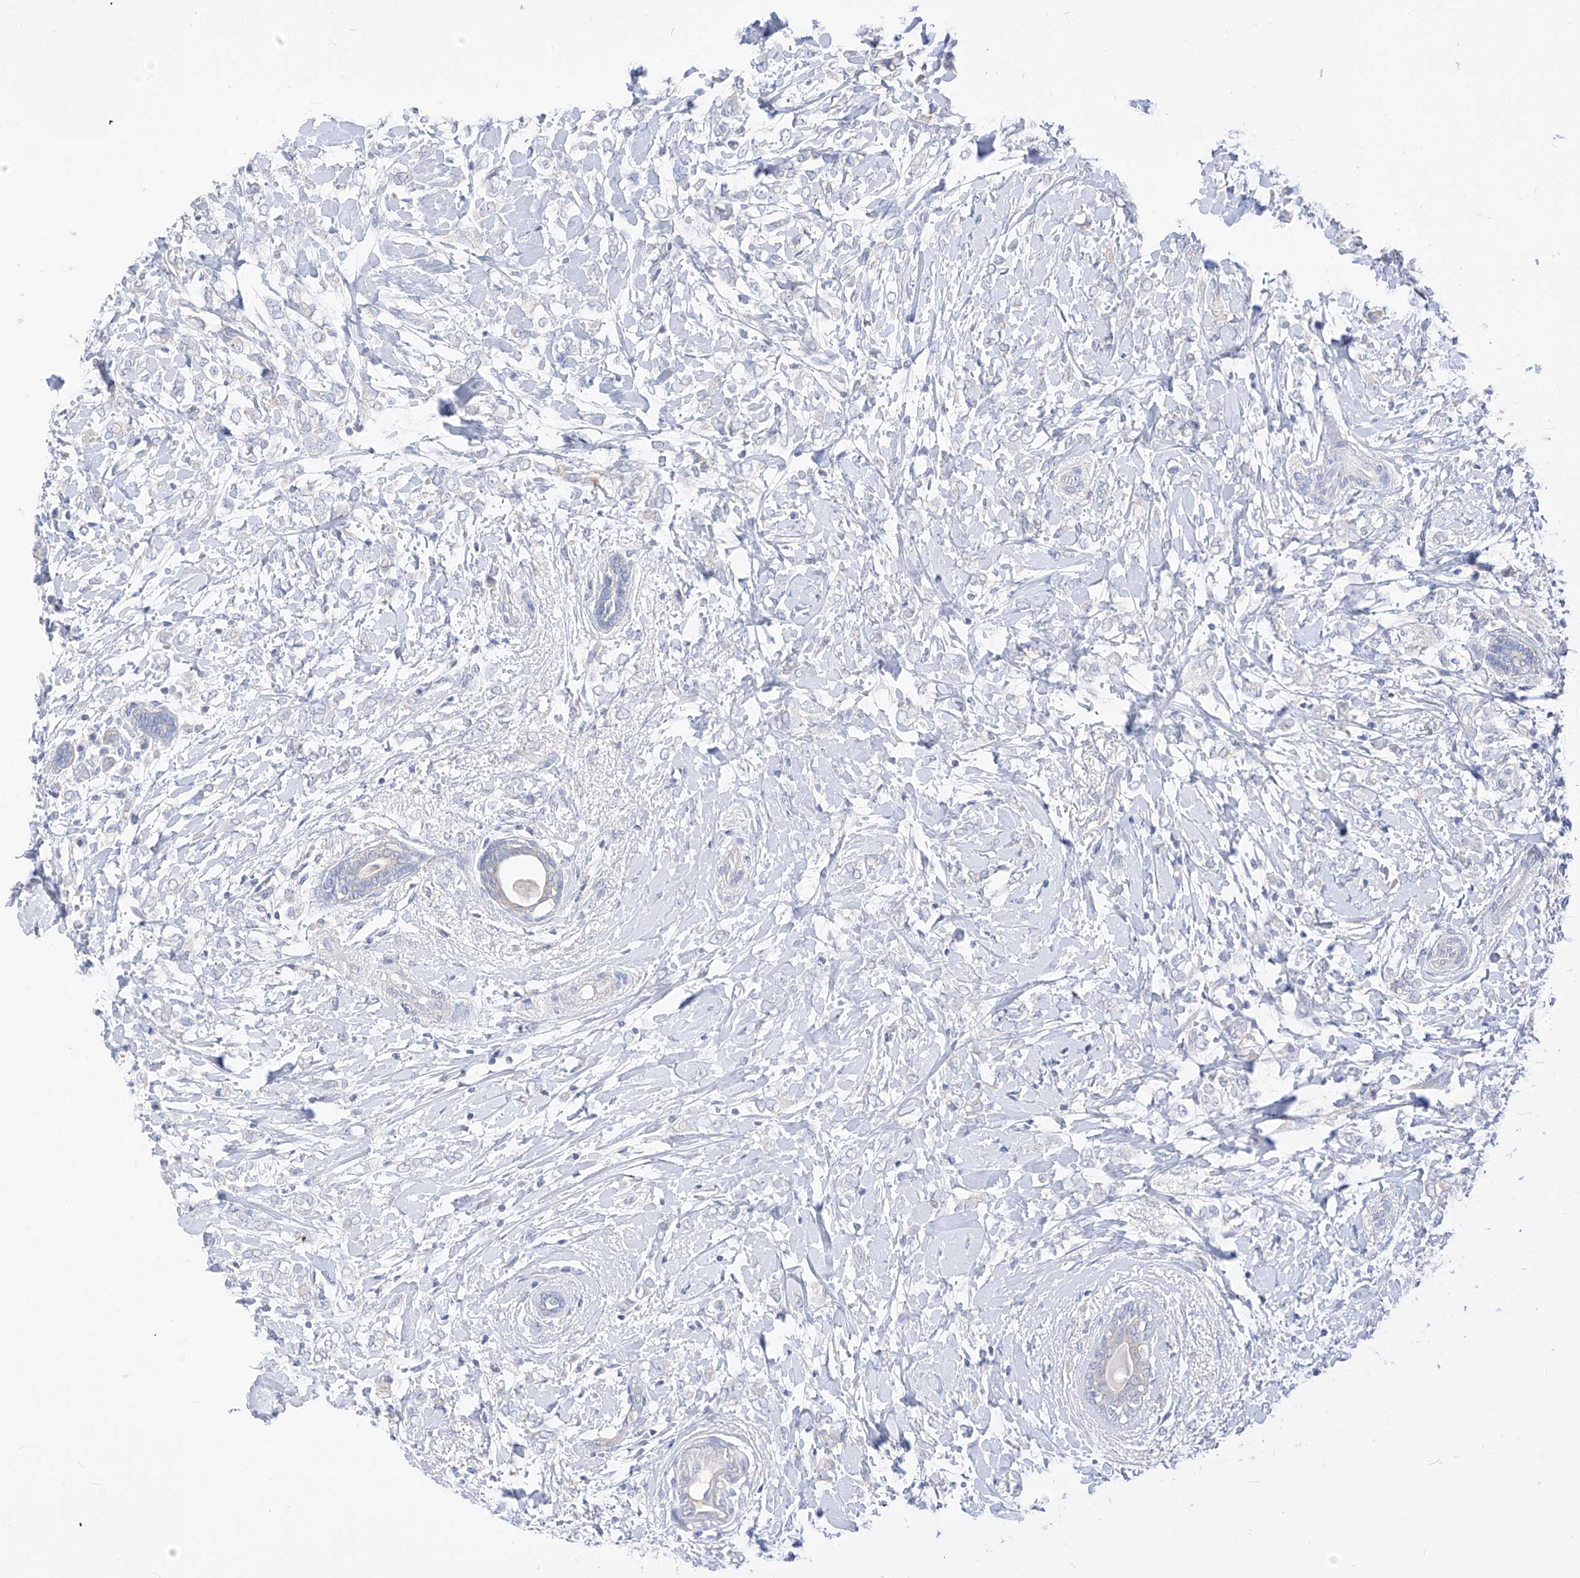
{"staining": {"intensity": "negative", "quantity": "none", "location": "none"}, "tissue": "breast cancer", "cell_type": "Tumor cells", "image_type": "cancer", "snomed": [{"axis": "morphology", "description": "Normal tissue, NOS"}, {"axis": "morphology", "description": "Lobular carcinoma"}, {"axis": "topography", "description": "Breast"}], "caption": "Tumor cells are negative for brown protein staining in lobular carcinoma (breast). The staining was performed using DAB to visualize the protein expression in brown, while the nuclei were stained in blue with hematoxylin (Magnification: 20x).", "gene": "RASA2", "patient": {"sex": "female", "age": 47}}